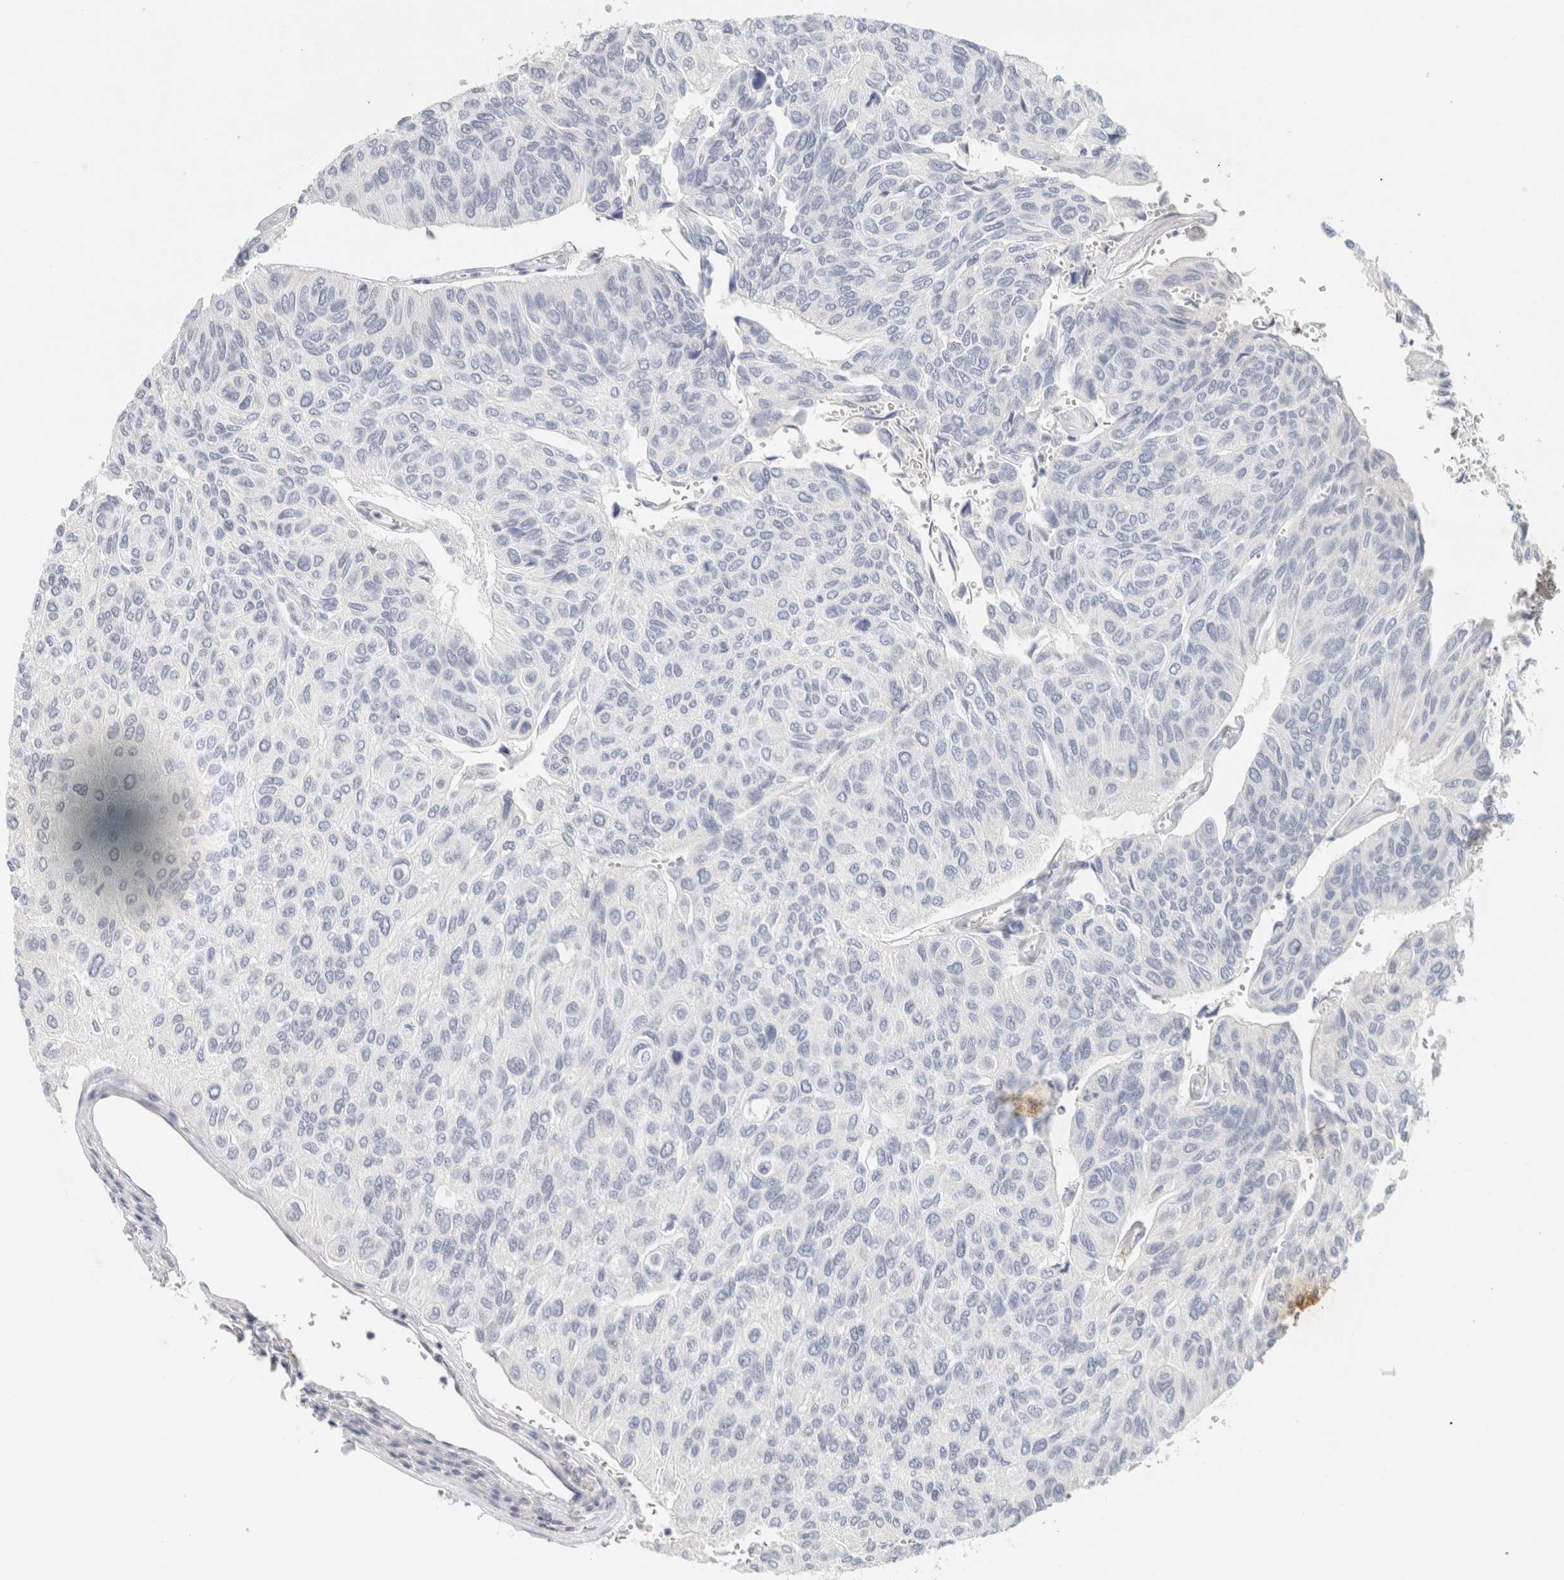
{"staining": {"intensity": "negative", "quantity": "none", "location": "none"}, "tissue": "urothelial cancer", "cell_type": "Tumor cells", "image_type": "cancer", "snomed": [{"axis": "morphology", "description": "Urothelial carcinoma, High grade"}, {"axis": "topography", "description": "Urinary bladder"}], "caption": "IHC histopathology image of neoplastic tissue: urothelial cancer stained with DAB (3,3'-diaminobenzidine) exhibits no significant protein positivity in tumor cells. (Immunohistochemistry, brightfield microscopy, high magnification).", "gene": "NEFM", "patient": {"sex": "male", "age": 66}}